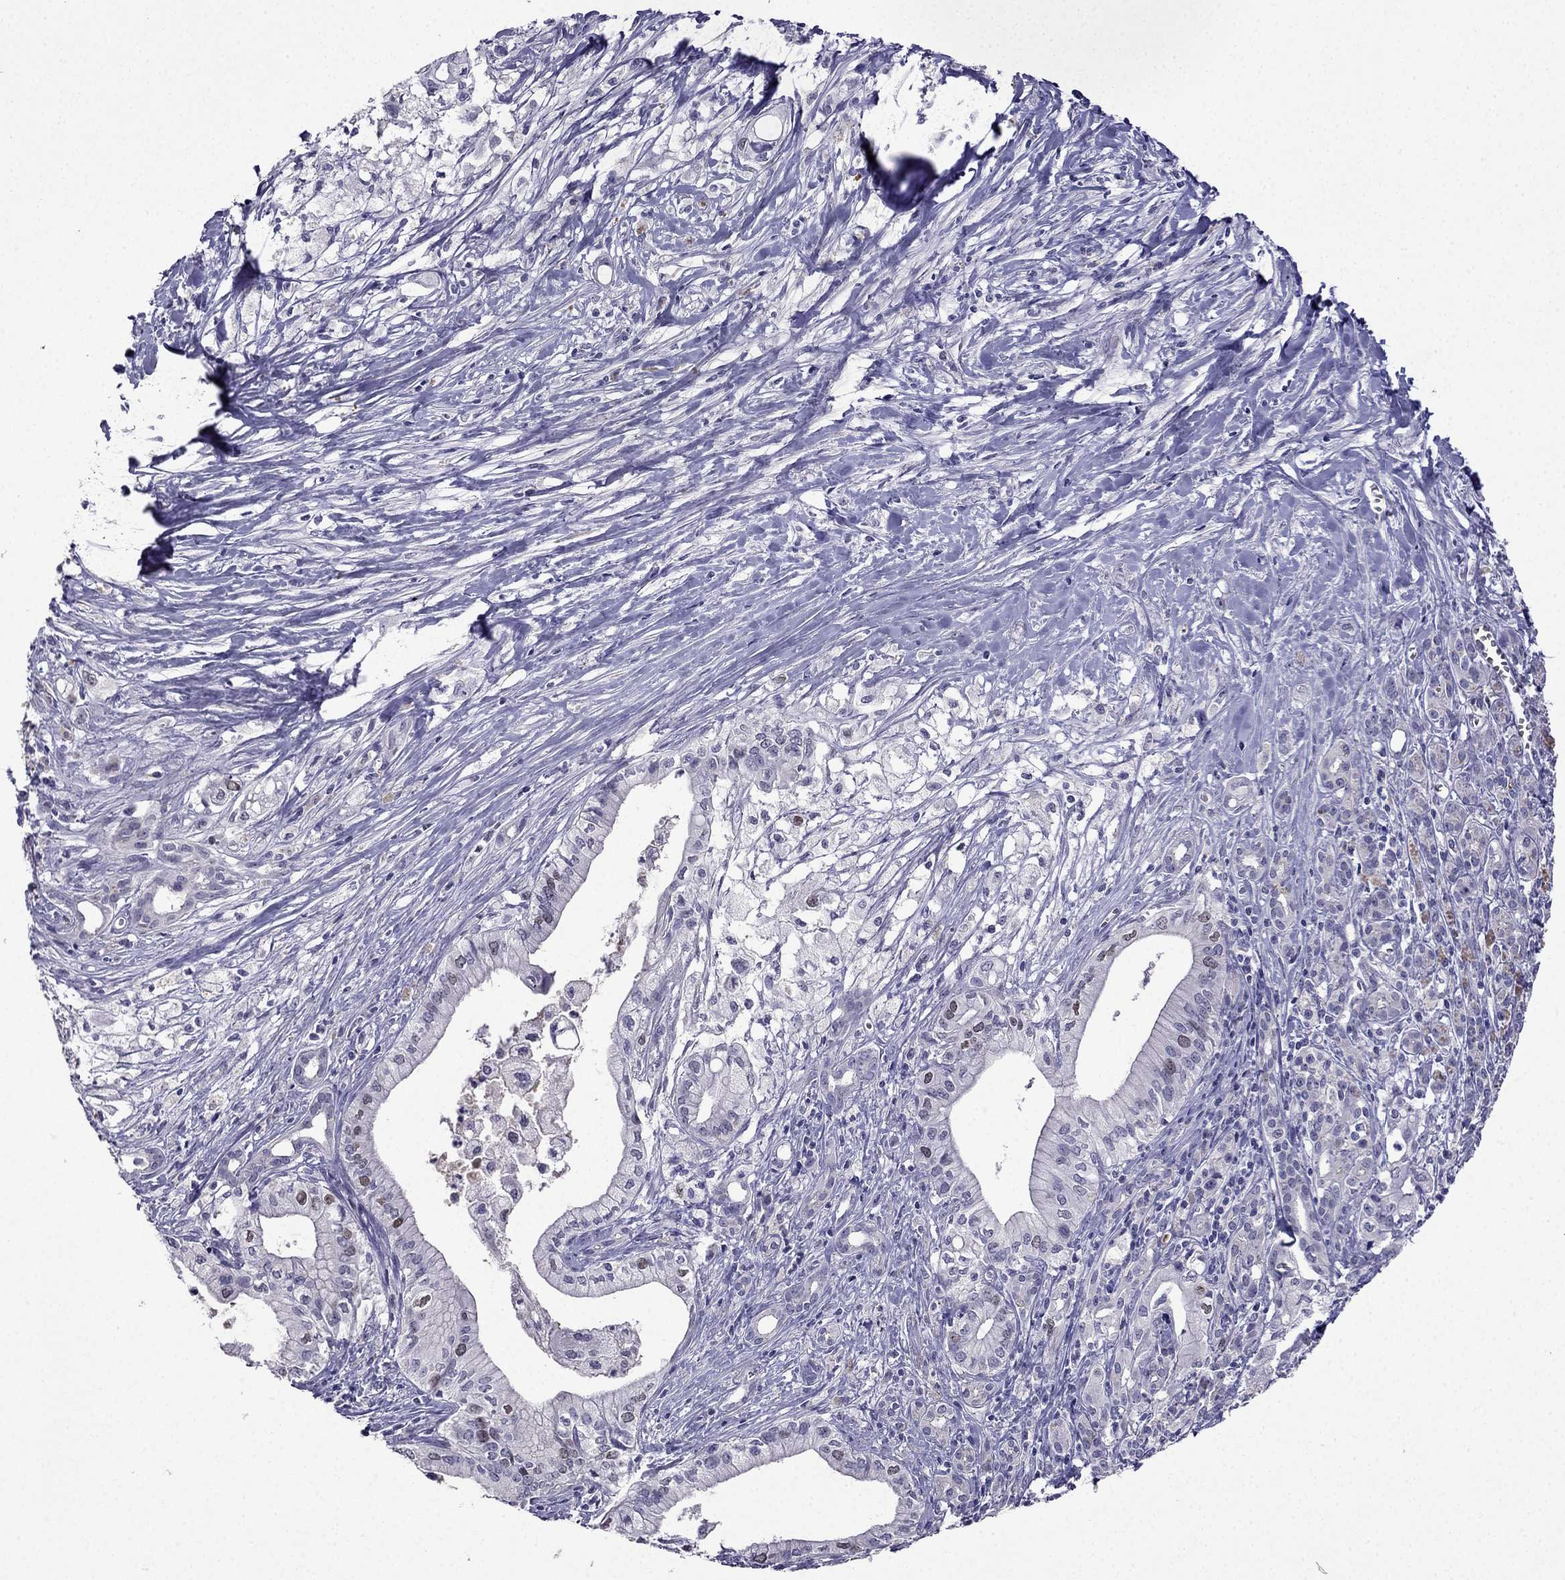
{"staining": {"intensity": "weak", "quantity": "<25%", "location": "nuclear"}, "tissue": "pancreatic cancer", "cell_type": "Tumor cells", "image_type": "cancer", "snomed": [{"axis": "morphology", "description": "Adenocarcinoma, NOS"}, {"axis": "topography", "description": "Pancreas"}], "caption": "IHC micrograph of neoplastic tissue: human pancreatic cancer (adenocarcinoma) stained with DAB (3,3'-diaminobenzidine) exhibits no significant protein positivity in tumor cells.", "gene": "UHRF1", "patient": {"sex": "male", "age": 71}}